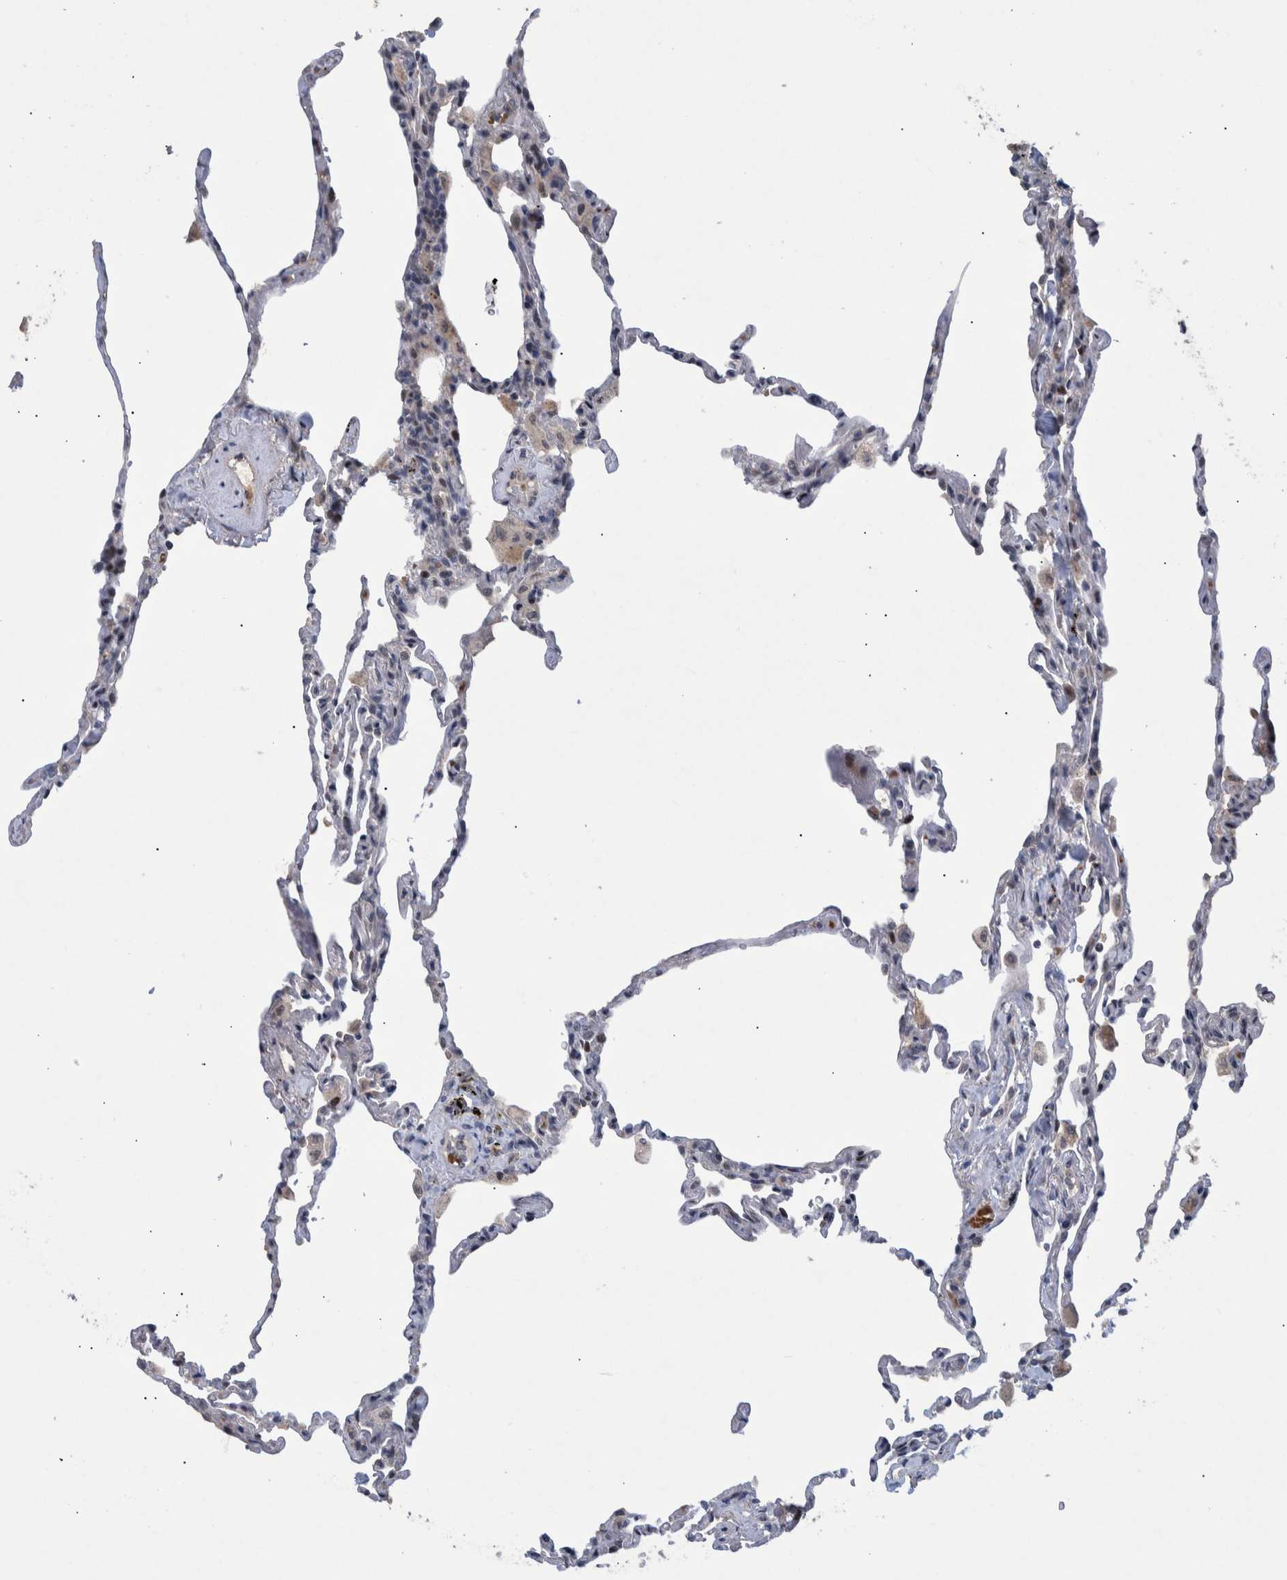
{"staining": {"intensity": "weak", "quantity": "<25%", "location": "cytoplasmic/membranous"}, "tissue": "lung", "cell_type": "Alveolar cells", "image_type": "normal", "snomed": [{"axis": "morphology", "description": "Normal tissue, NOS"}, {"axis": "topography", "description": "Lung"}], "caption": "This image is of benign lung stained with IHC to label a protein in brown with the nuclei are counter-stained blue. There is no positivity in alveolar cells. (Brightfield microscopy of DAB (3,3'-diaminobenzidine) IHC at high magnification).", "gene": "ESRP1", "patient": {"sex": "male", "age": 59}}